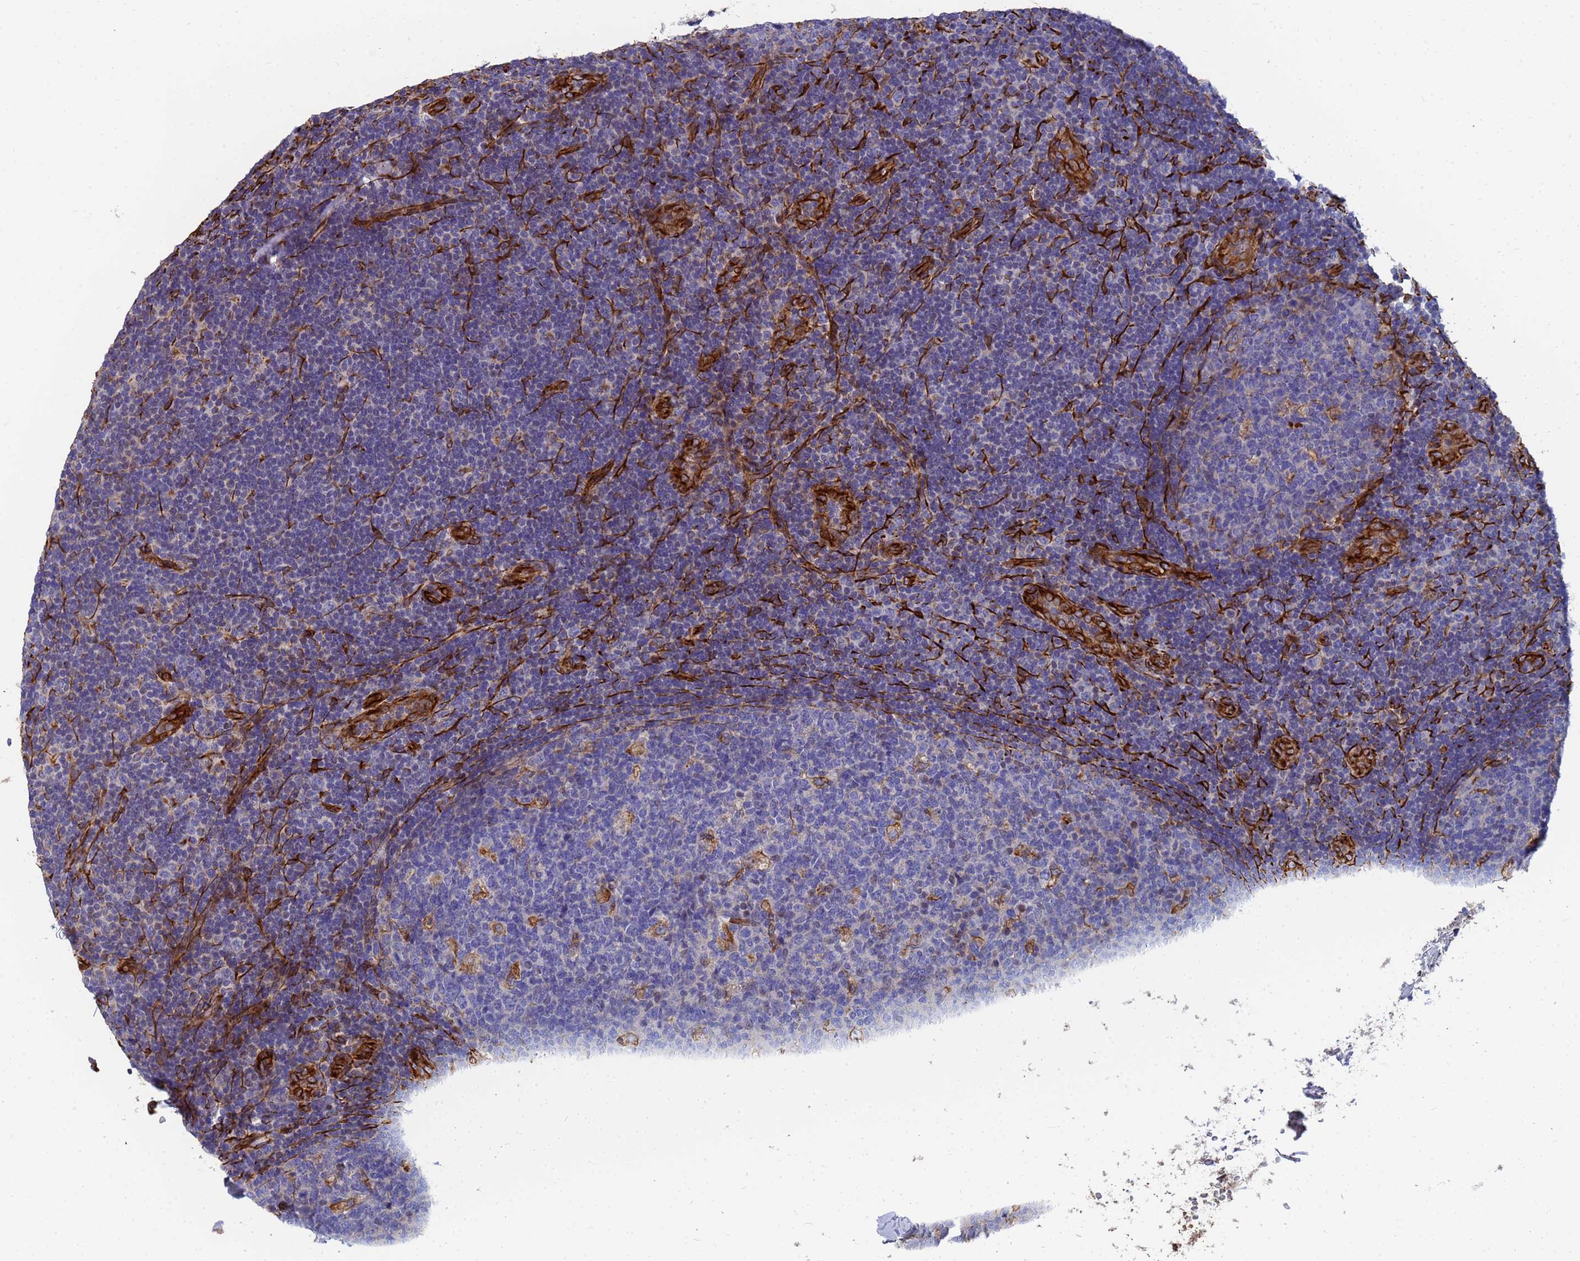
{"staining": {"intensity": "negative", "quantity": "none", "location": "none"}, "tissue": "tonsil", "cell_type": "Germinal center cells", "image_type": "normal", "snomed": [{"axis": "morphology", "description": "Normal tissue, NOS"}, {"axis": "topography", "description": "Tonsil"}], "caption": "This is an IHC image of unremarkable human tonsil. There is no expression in germinal center cells.", "gene": "SYT13", "patient": {"sex": "male", "age": 17}}